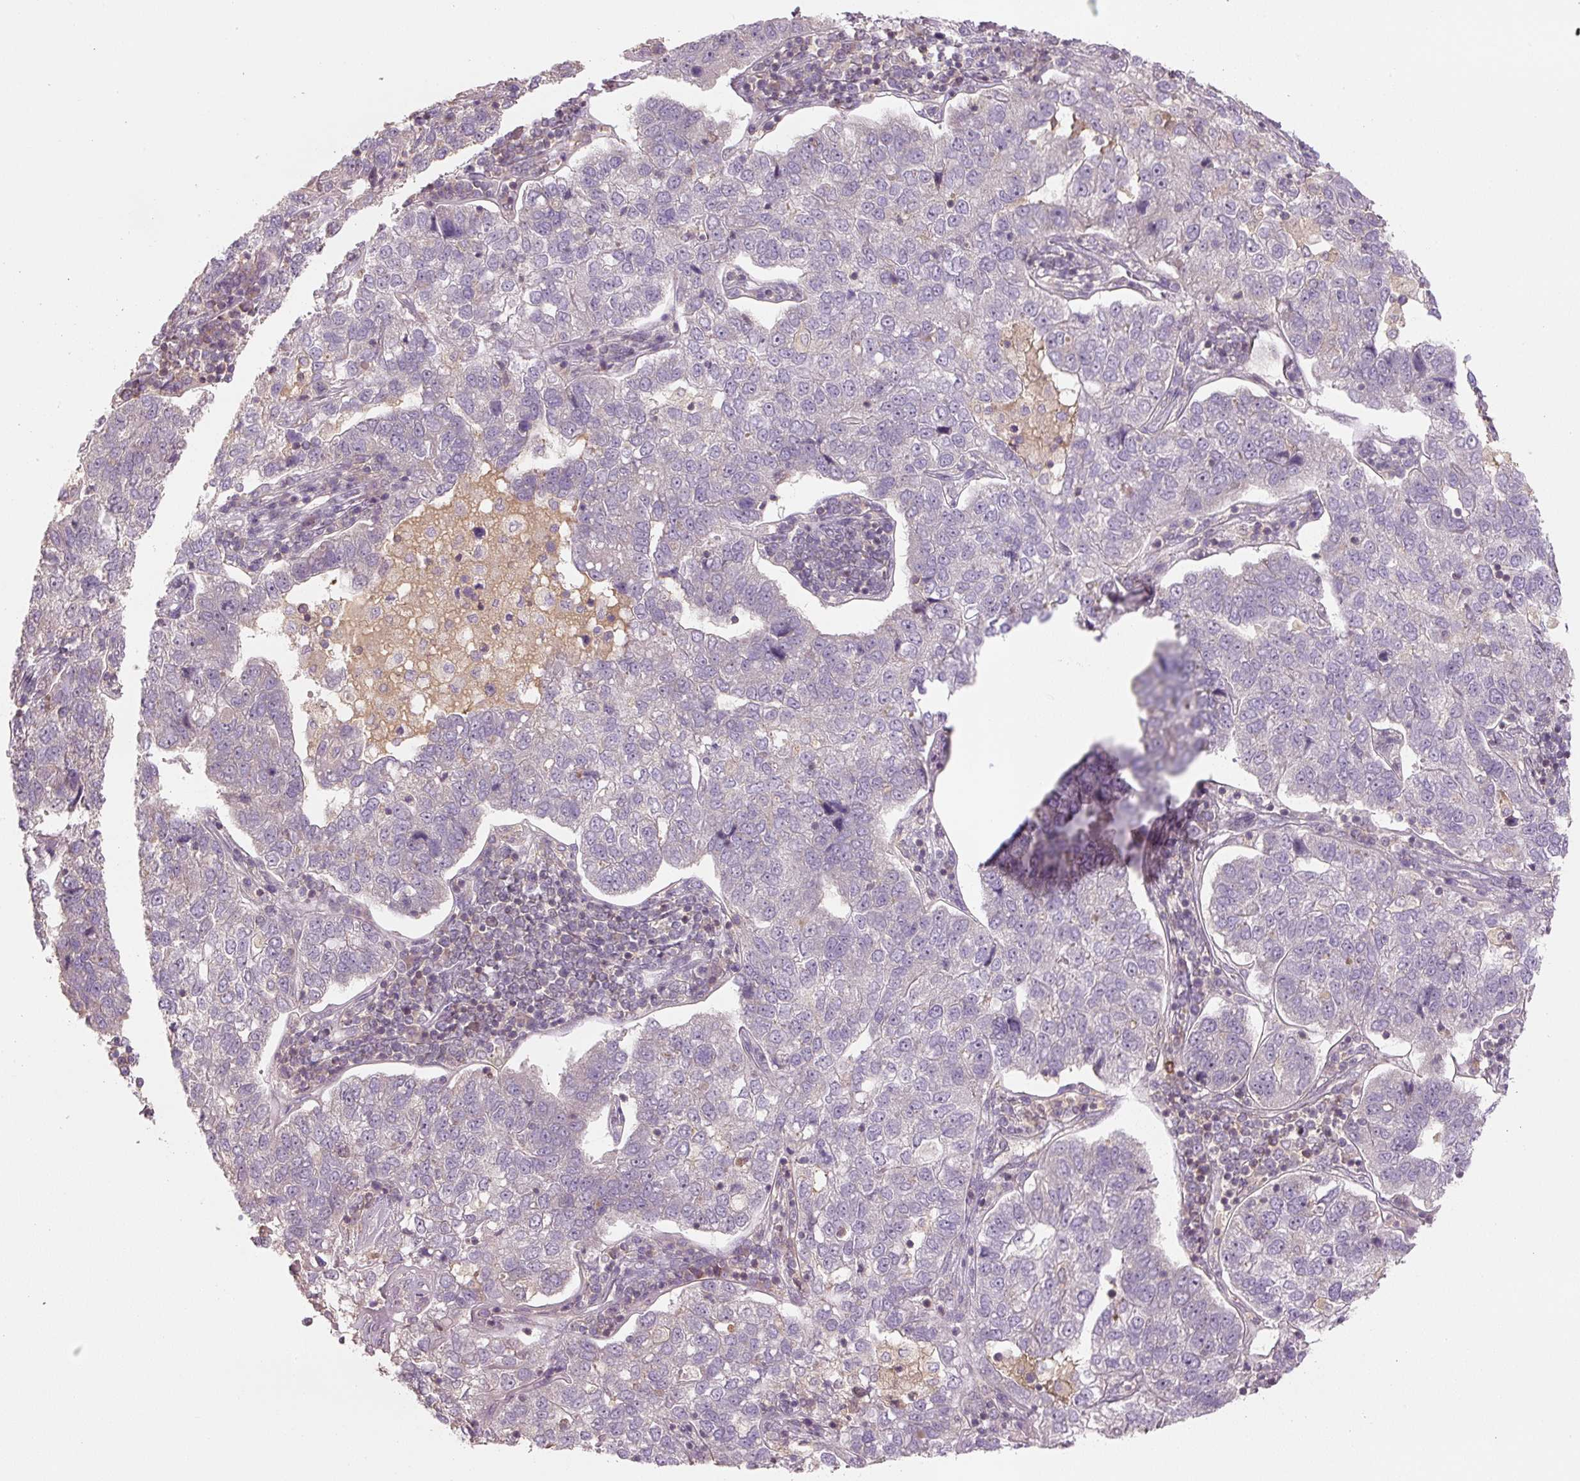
{"staining": {"intensity": "negative", "quantity": "none", "location": "none"}, "tissue": "pancreatic cancer", "cell_type": "Tumor cells", "image_type": "cancer", "snomed": [{"axis": "morphology", "description": "Adenocarcinoma, NOS"}, {"axis": "topography", "description": "Pancreas"}], "caption": "An image of human pancreatic cancer is negative for staining in tumor cells.", "gene": "C2orf73", "patient": {"sex": "female", "age": 61}}